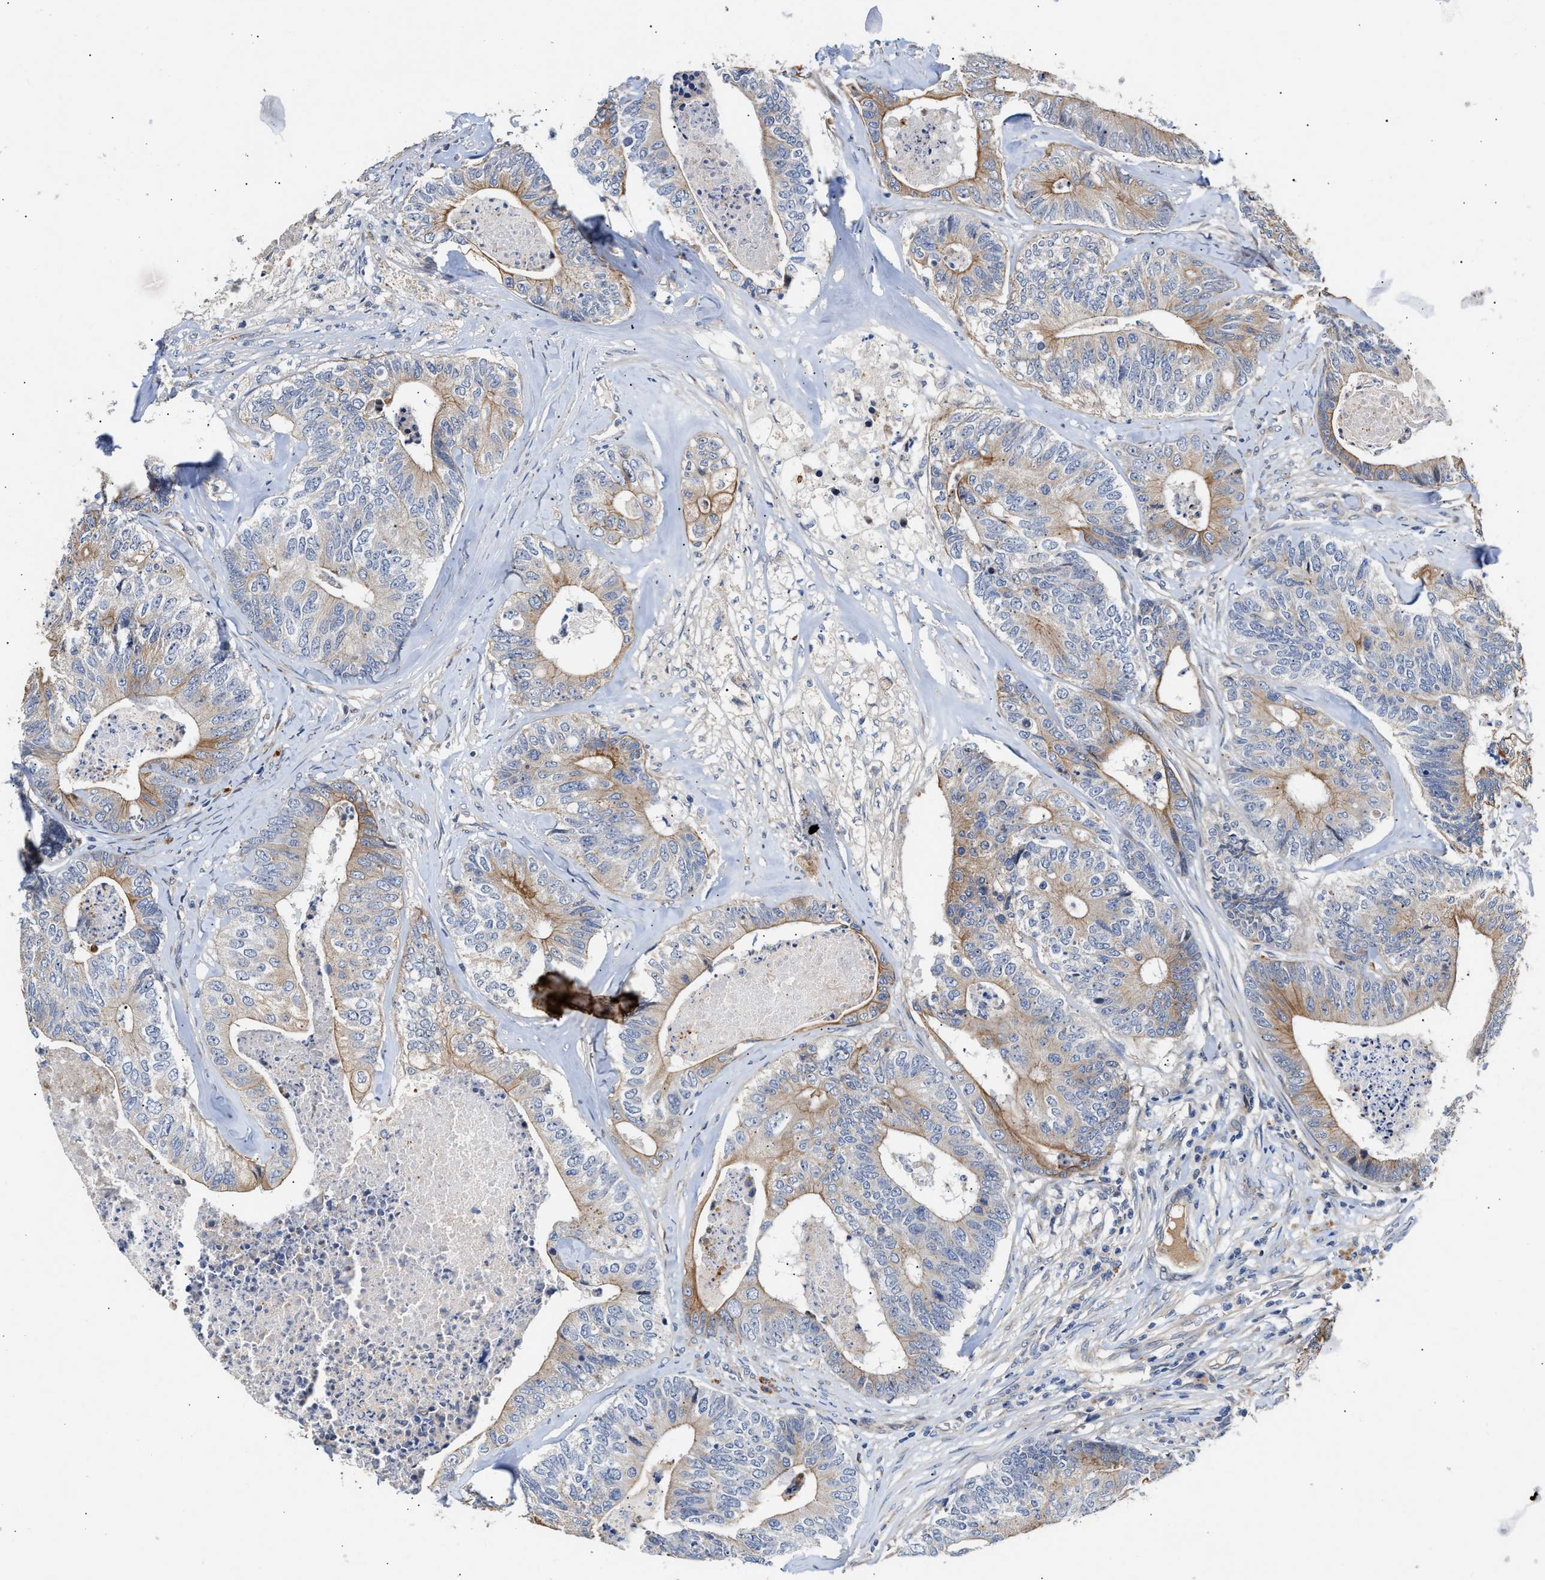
{"staining": {"intensity": "moderate", "quantity": "<25%", "location": "cytoplasmic/membranous"}, "tissue": "colorectal cancer", "cell_type": "Tumor cells", "image_type": "cancer", "snomed": [{"axis": "morphology", "description": "Adenocarcinoma, NOS"}, {"axis": "topography", "description": "Colon"}], "caption": "A low amount of moderate cytoplasmic/membranous staining is identified in about <25% of tumor cells in colorectal cancer tissue.", "gene": "CCDC146", "patient": {"sex": "female", "age": 67}}